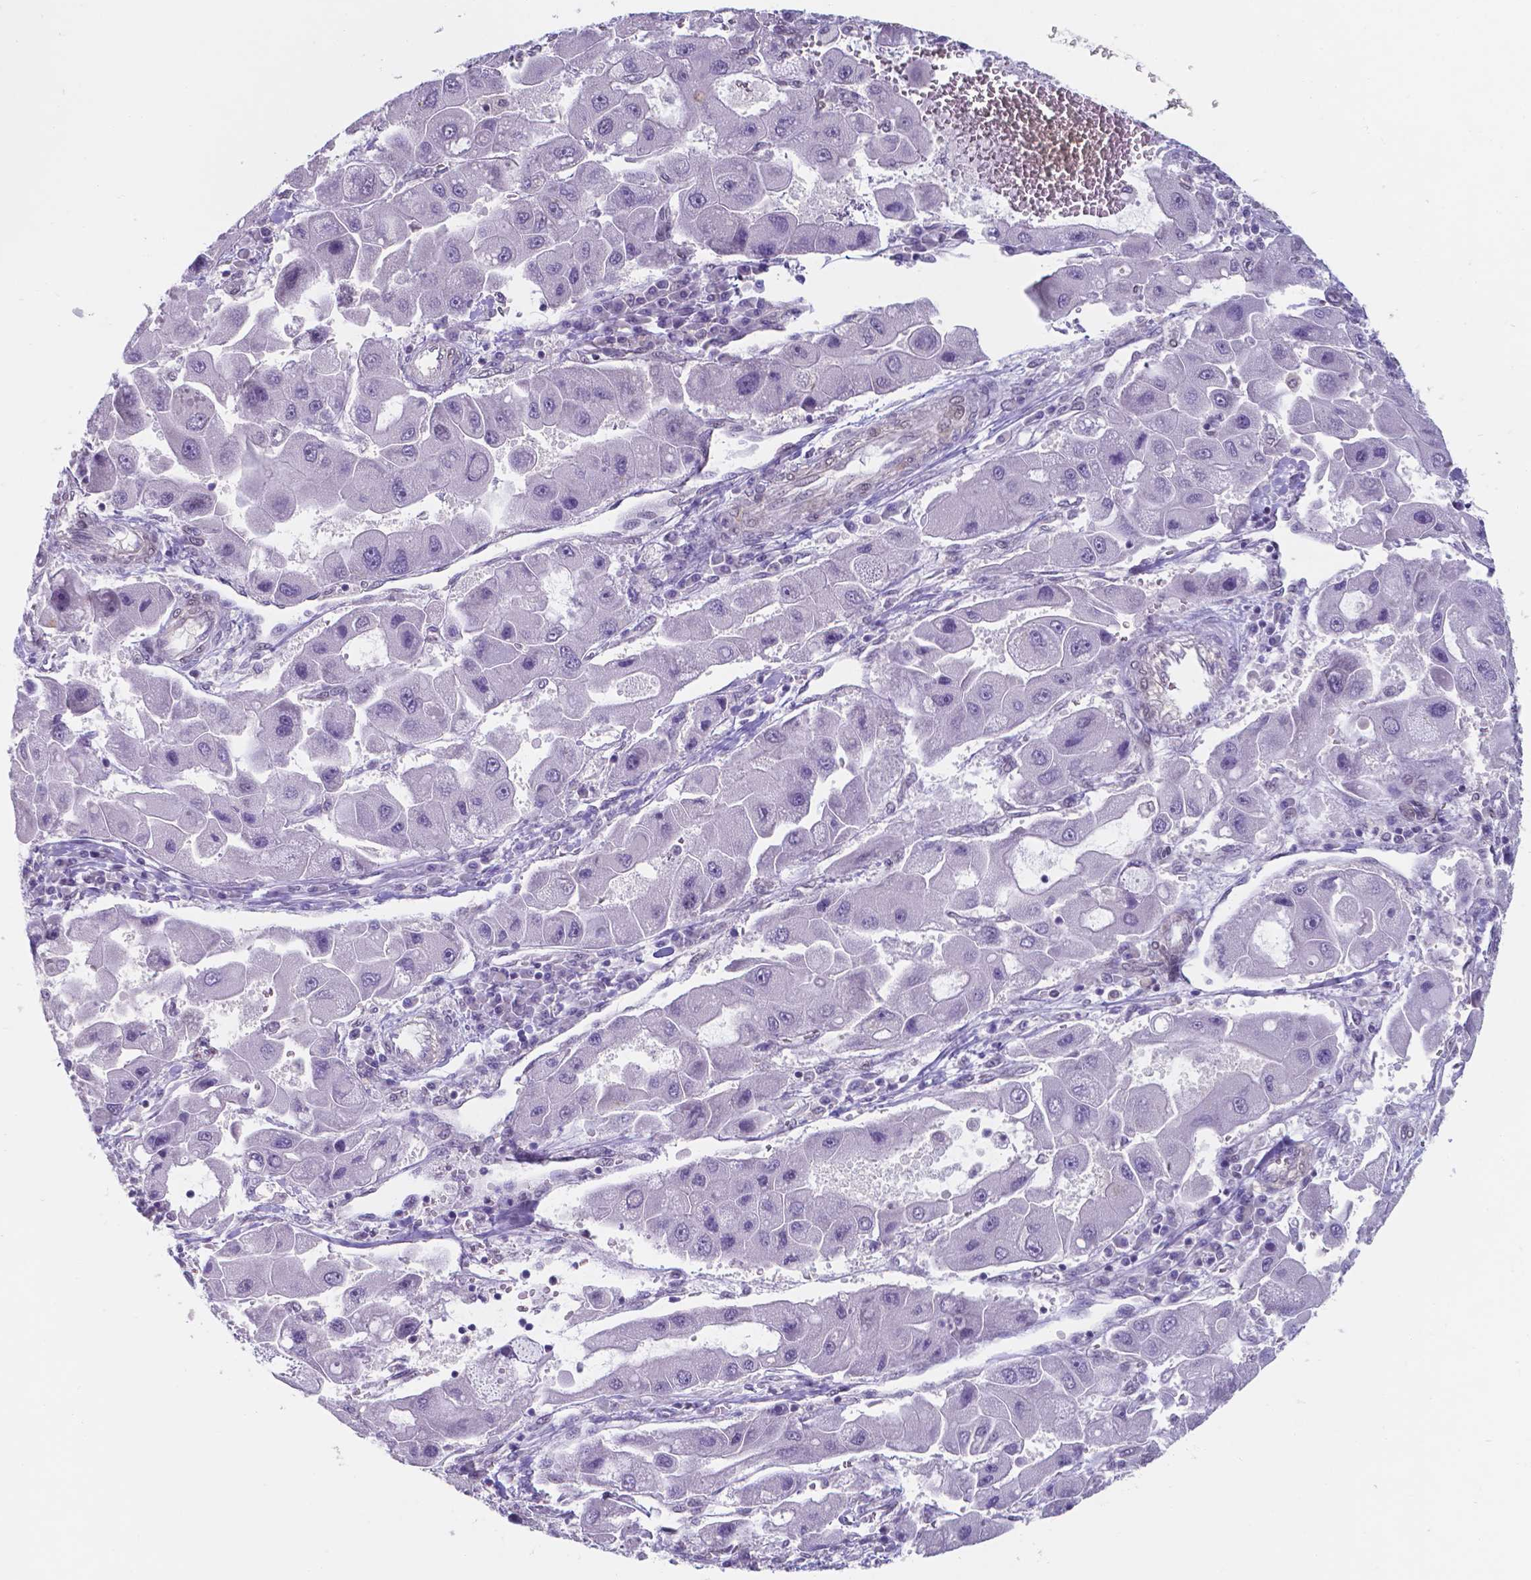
{"staining": {"intensity": "negative", "quantity": "none", "location": "none"}, "tissue": "liver cancer", "cell_type": "Tumor cells", "image_type": "cancer", "snomed": [{"axis": "morphology", "description": "Carcinoma, Hepatocellular, NOS"}, {"axis": "topography", "description": "Liver"}], "caption": "A histopathology image of human liver hepatocellular carcinoma is negative for staining in tumor cells.", "gene": "UBE2E2", "patient": {"sex": "male", "age": 24}}